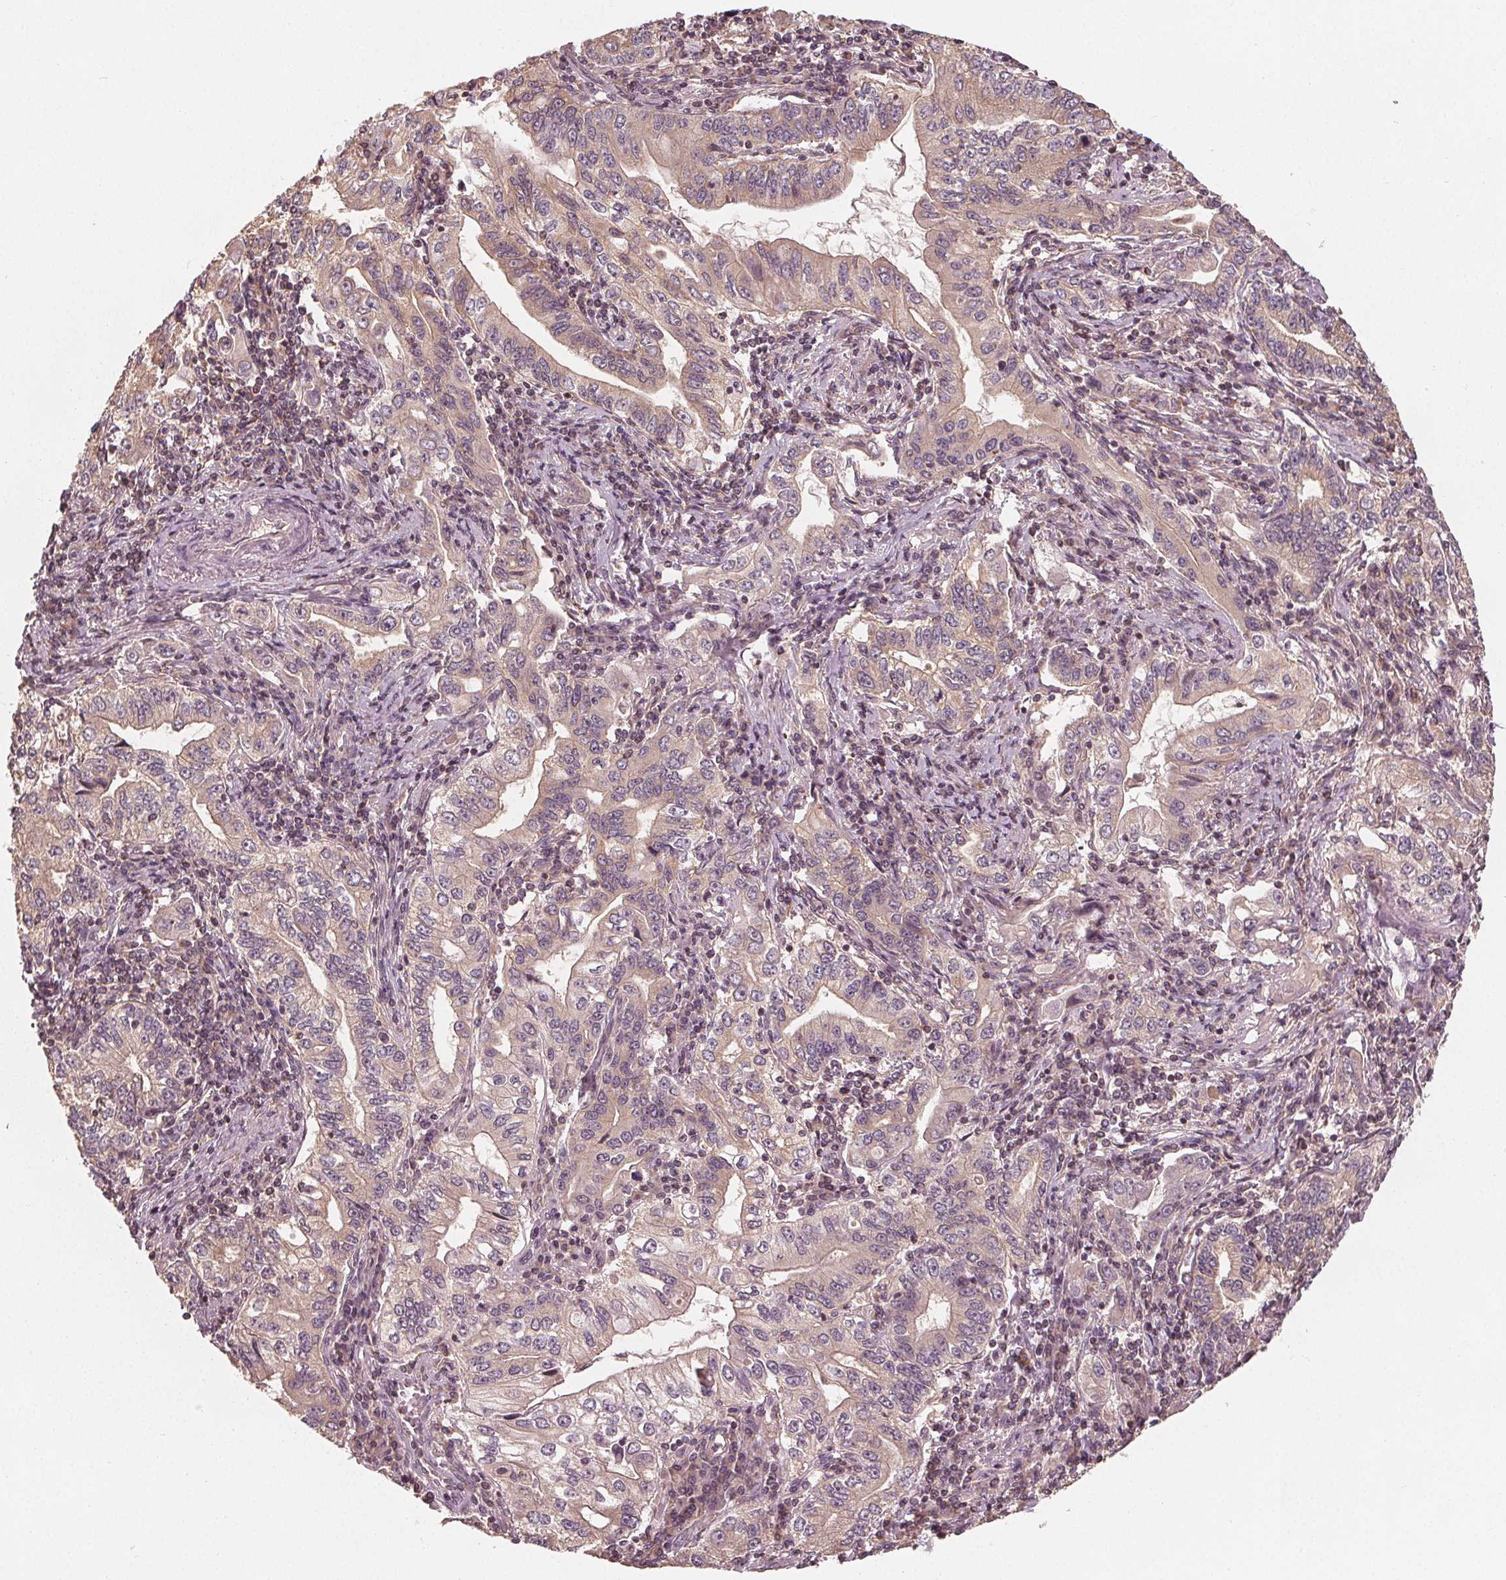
{"staining": {"intensity": "weak", "quantity": ">75%", "location": "cytoplasmic/membranous"}, "tissue": "stomach cancer", "cell_type": "Tumor cells", "image_type": "cancer", "snomed": [{"axis": "morphology", "description": "Adenocarcinoma, NOS"}, {"axis": "topography", "description": "Stomach, lower"}], "caption": "Weak cytoplasmic/membranous protein staining is present in about >75% of tumor cells in stomach cancer. (Stains: DAB (3,3'-diaminobenzidine) in brown, nuclei in blue, Microscopy: brightfield microscopy at high magnification).", "gene": "GNB2", "patient": {"sex": "female", "age": 72}}